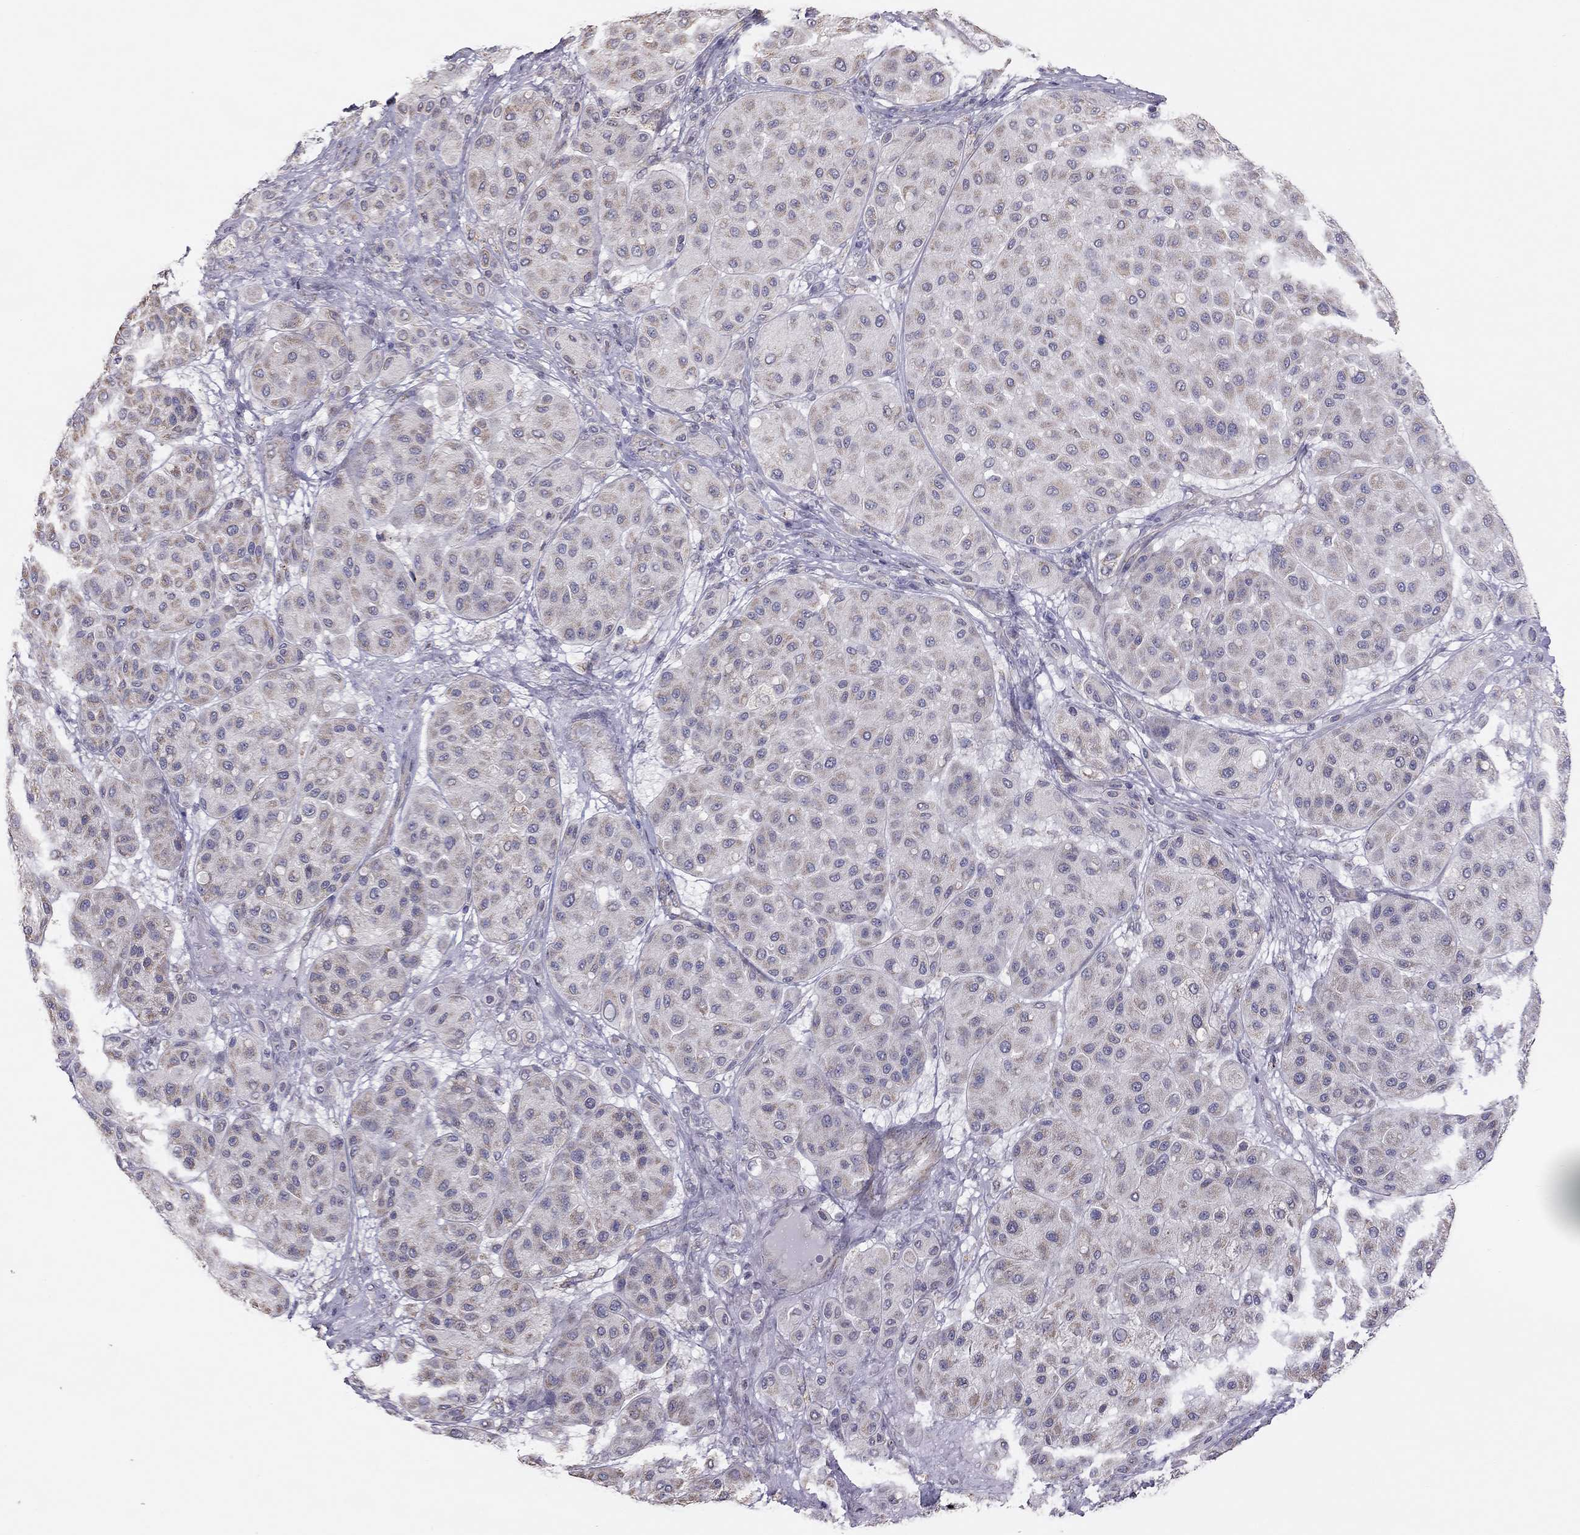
{"staining": {"intensity": "weak", "quantity": "<25%", "location": "cytoplasmic/membranous"}, "tissue": "melanoma", "cell_type": "Tumor cells", "image_type": "cancer", "snomed": [{"axis": "morphology", "description": "Malignant melanoma, Metastatic site"}, {"axis": "topography", "description": "Smooth muscle"}], "caption": "IHC image of human melanoma stained for a protein (brown), which demonstrates no positivity in tumor cells.", "gene": "LRIT3", "patient": {"sex": "male", "age": 41}}